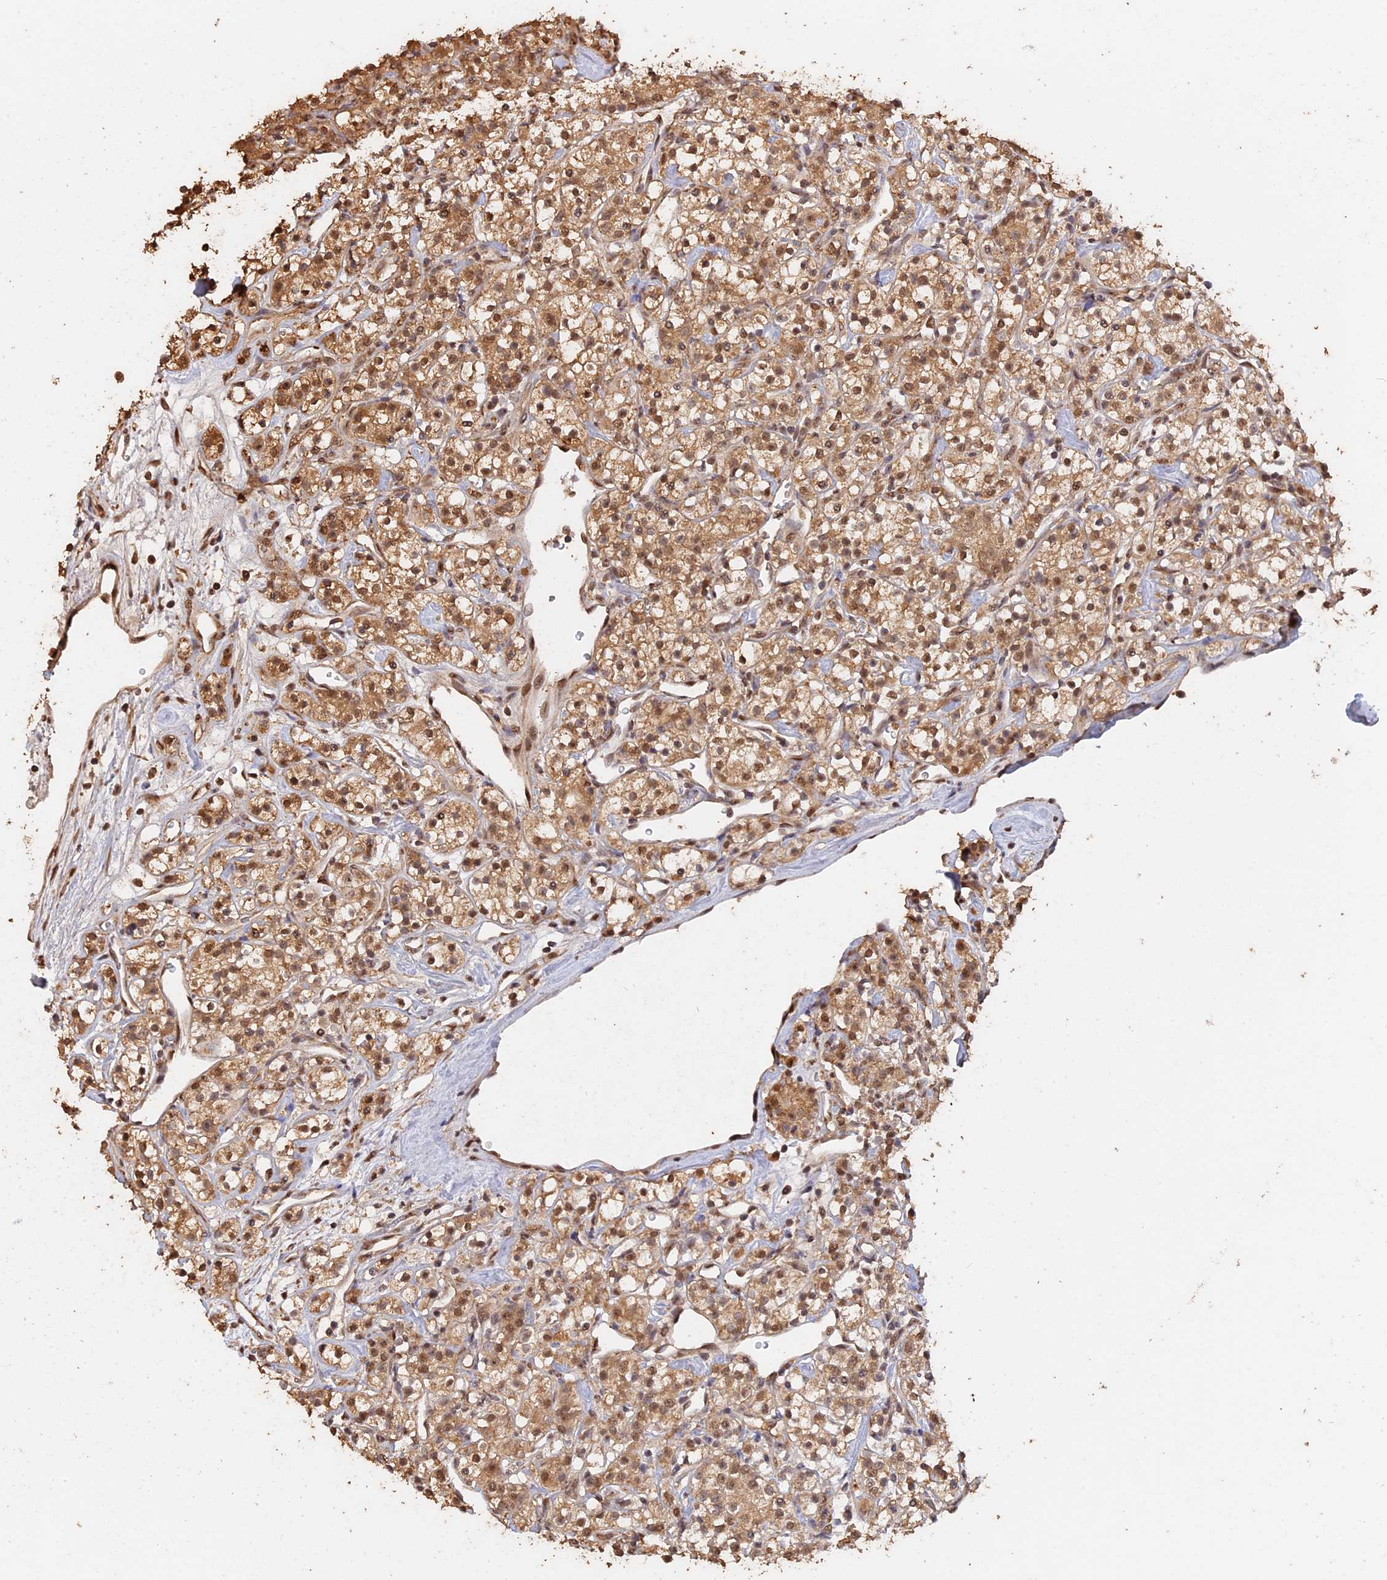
{"staining": {"intensity": "moderate", "quantity": ">75%", "location": "cytoplasmic/membranous,nuclear"}, "tissue": "renal cancer", "cell_type": "Tumor cells", "image_type": "cancer", "snomed": [{"axis": "morphology", "description": "Adenocarcinoma, NOS"}, {"axis": "topography", "description": "Kidney"}], "caption": "Tumor cells show moderate cytoplasmic/membranous and nuclear staining in about >75% of cells in adenocarcinoma (renal).", "gene": "PSMC6", "patient": {"sex": "male", "age": 77}}